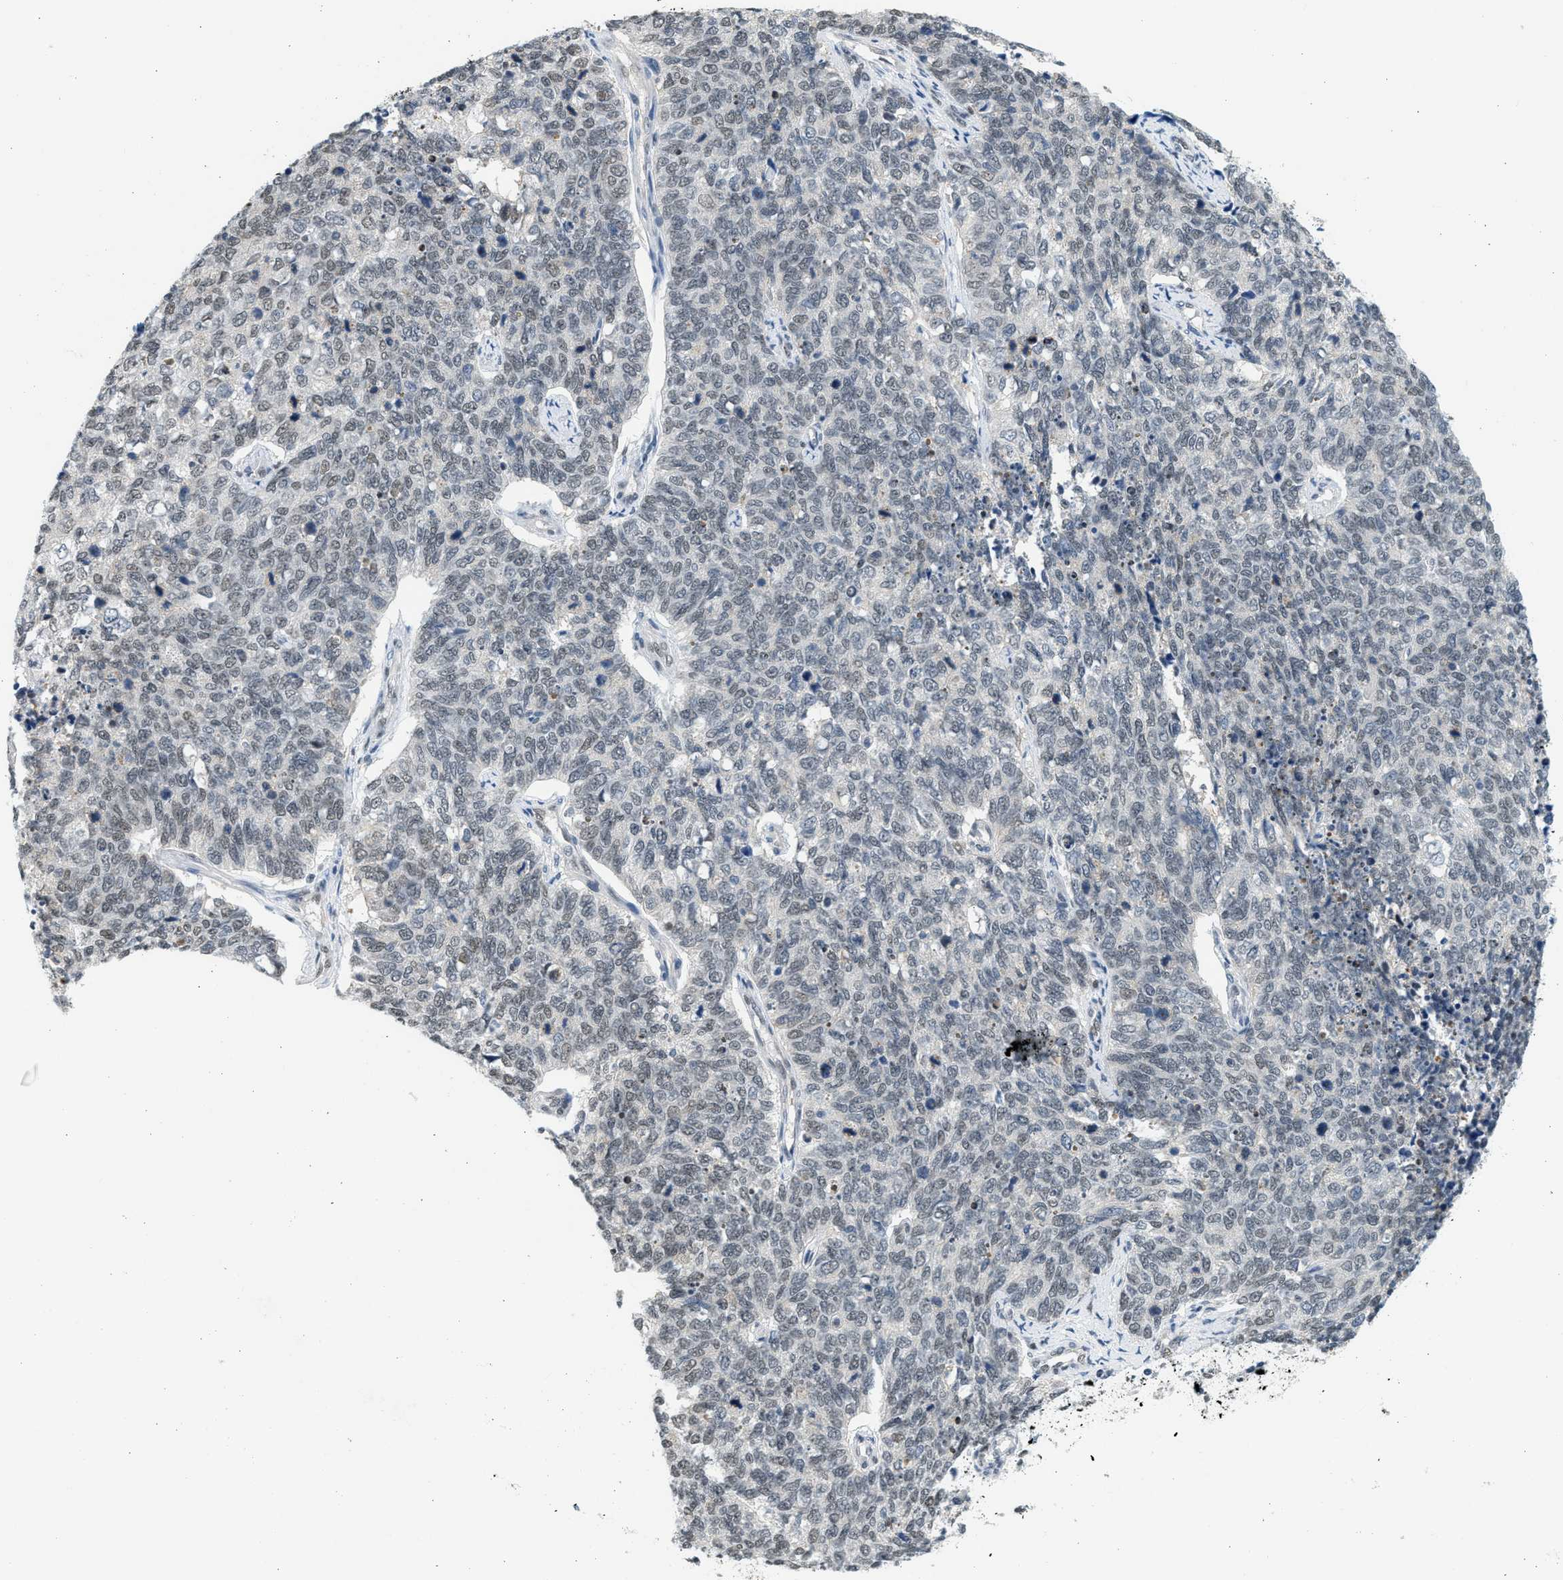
{"staining": {"intensity": "weak", "quantity": "<25%", "location": "nuclear"}, "tissue": "cervical cancer", "cell_type": "Tumor cells", "image_type": "cancer", "snomed": [{"axis": "morphology", "description": "Squamous cell carcinoma, NOS"}, {"axis": "topography", "description": "Cervix"}], "caption": "Immunohistochemical staining of cervical cancer (squamous cell carcinoma) shows no significant staining in tumor cells.", "gene": "HIPK1", "patient": {"sex": "female", "age": 63}}